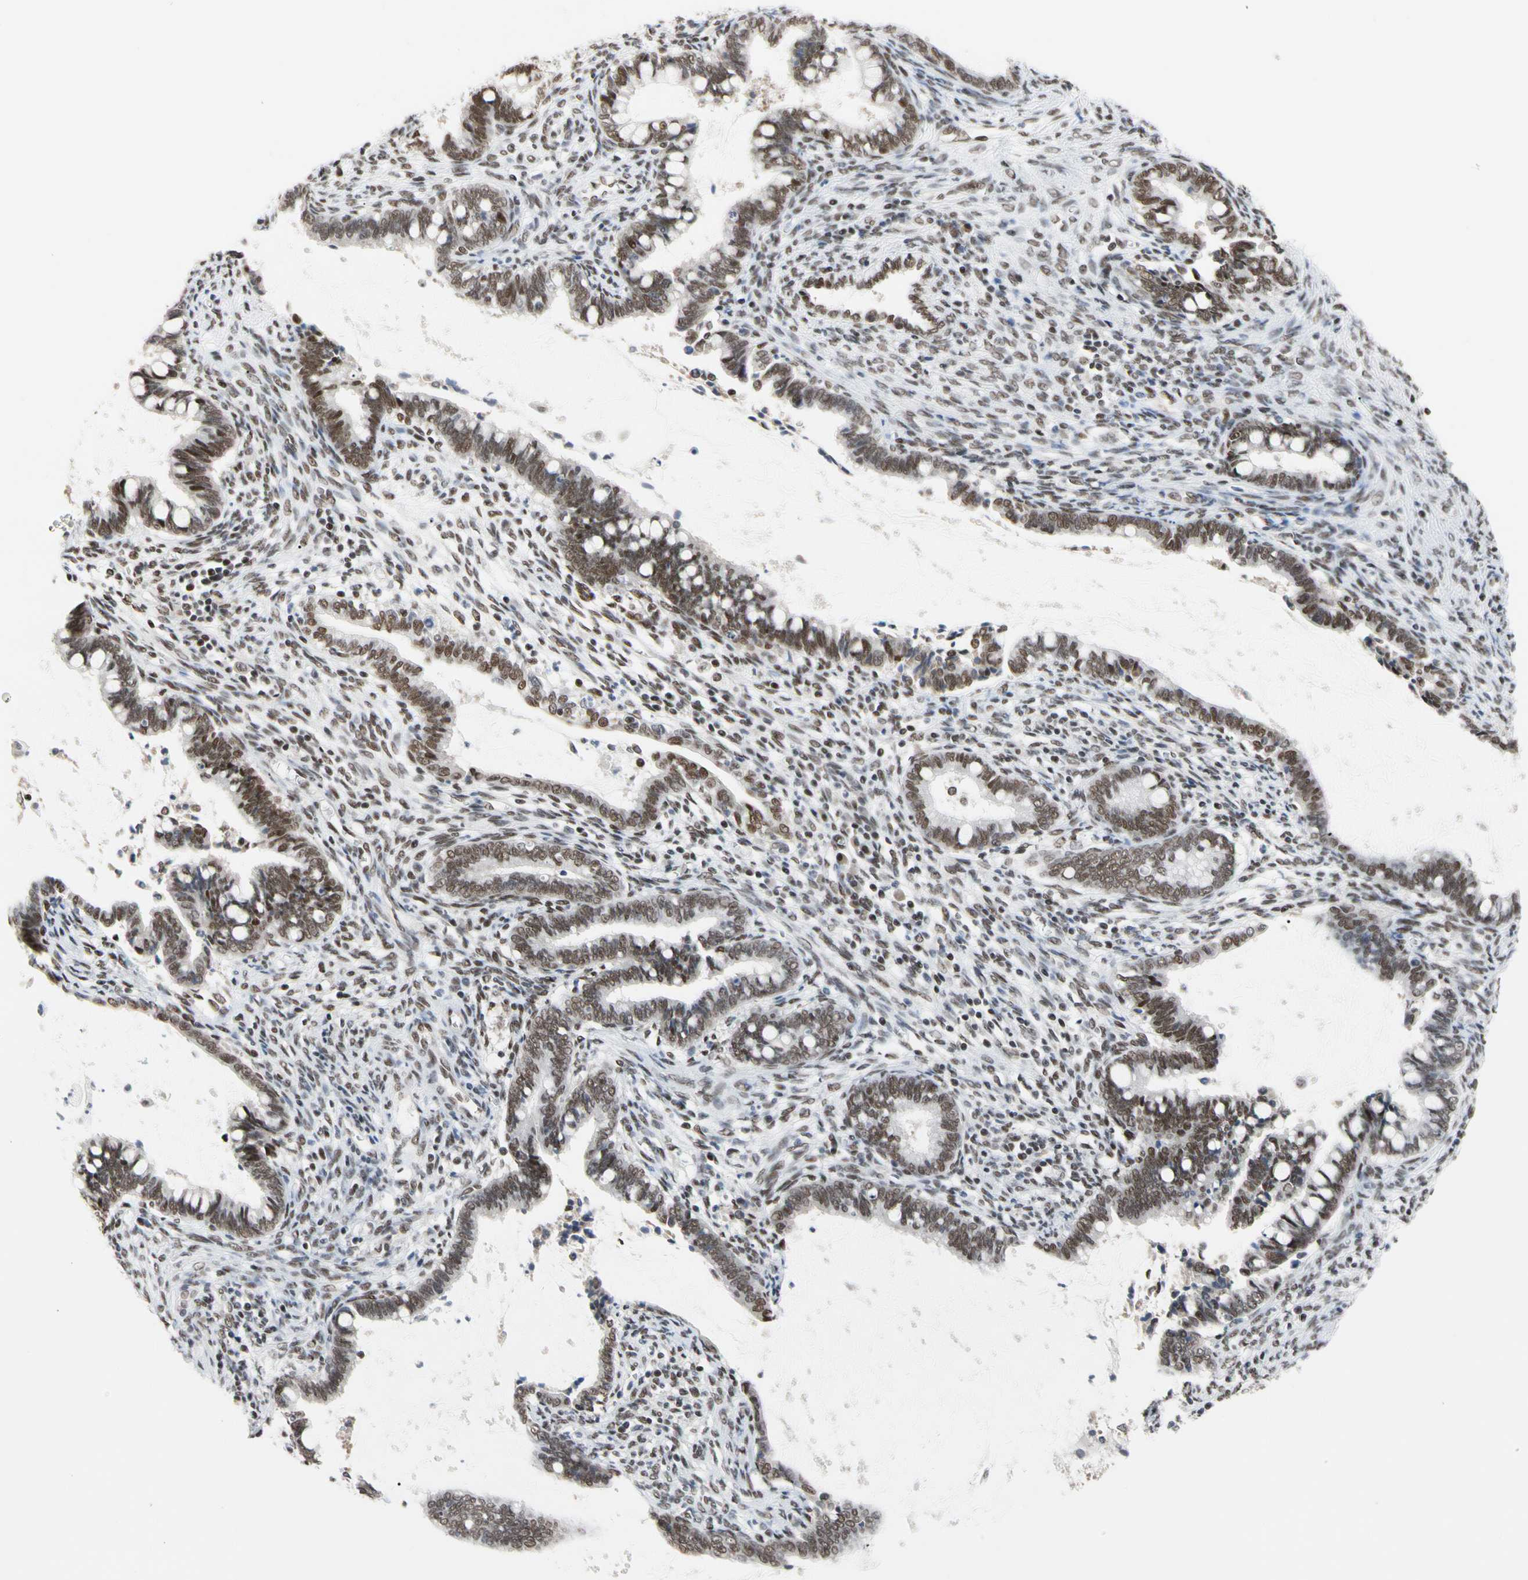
{"staining": {"intensity": "moderate", "quantity": ">75%", "location": "nuclear"}, "tissue": "cervical cancer", "cell_type": "Tumor cells", "image_type": "cancer", "snomed": [{"axis": "morphology", "description": "Adenocarcinoma, NOS"}, {"axis": "topography", "description": "Cervix"}], "caption": "This micrograph displays IHC staining of cervical cancer, with medium moderate nuclear positivity in approximately >75% of tumor cells.", "gene": "FAM98B", "patient": {"sex": "female", "age": 44}}